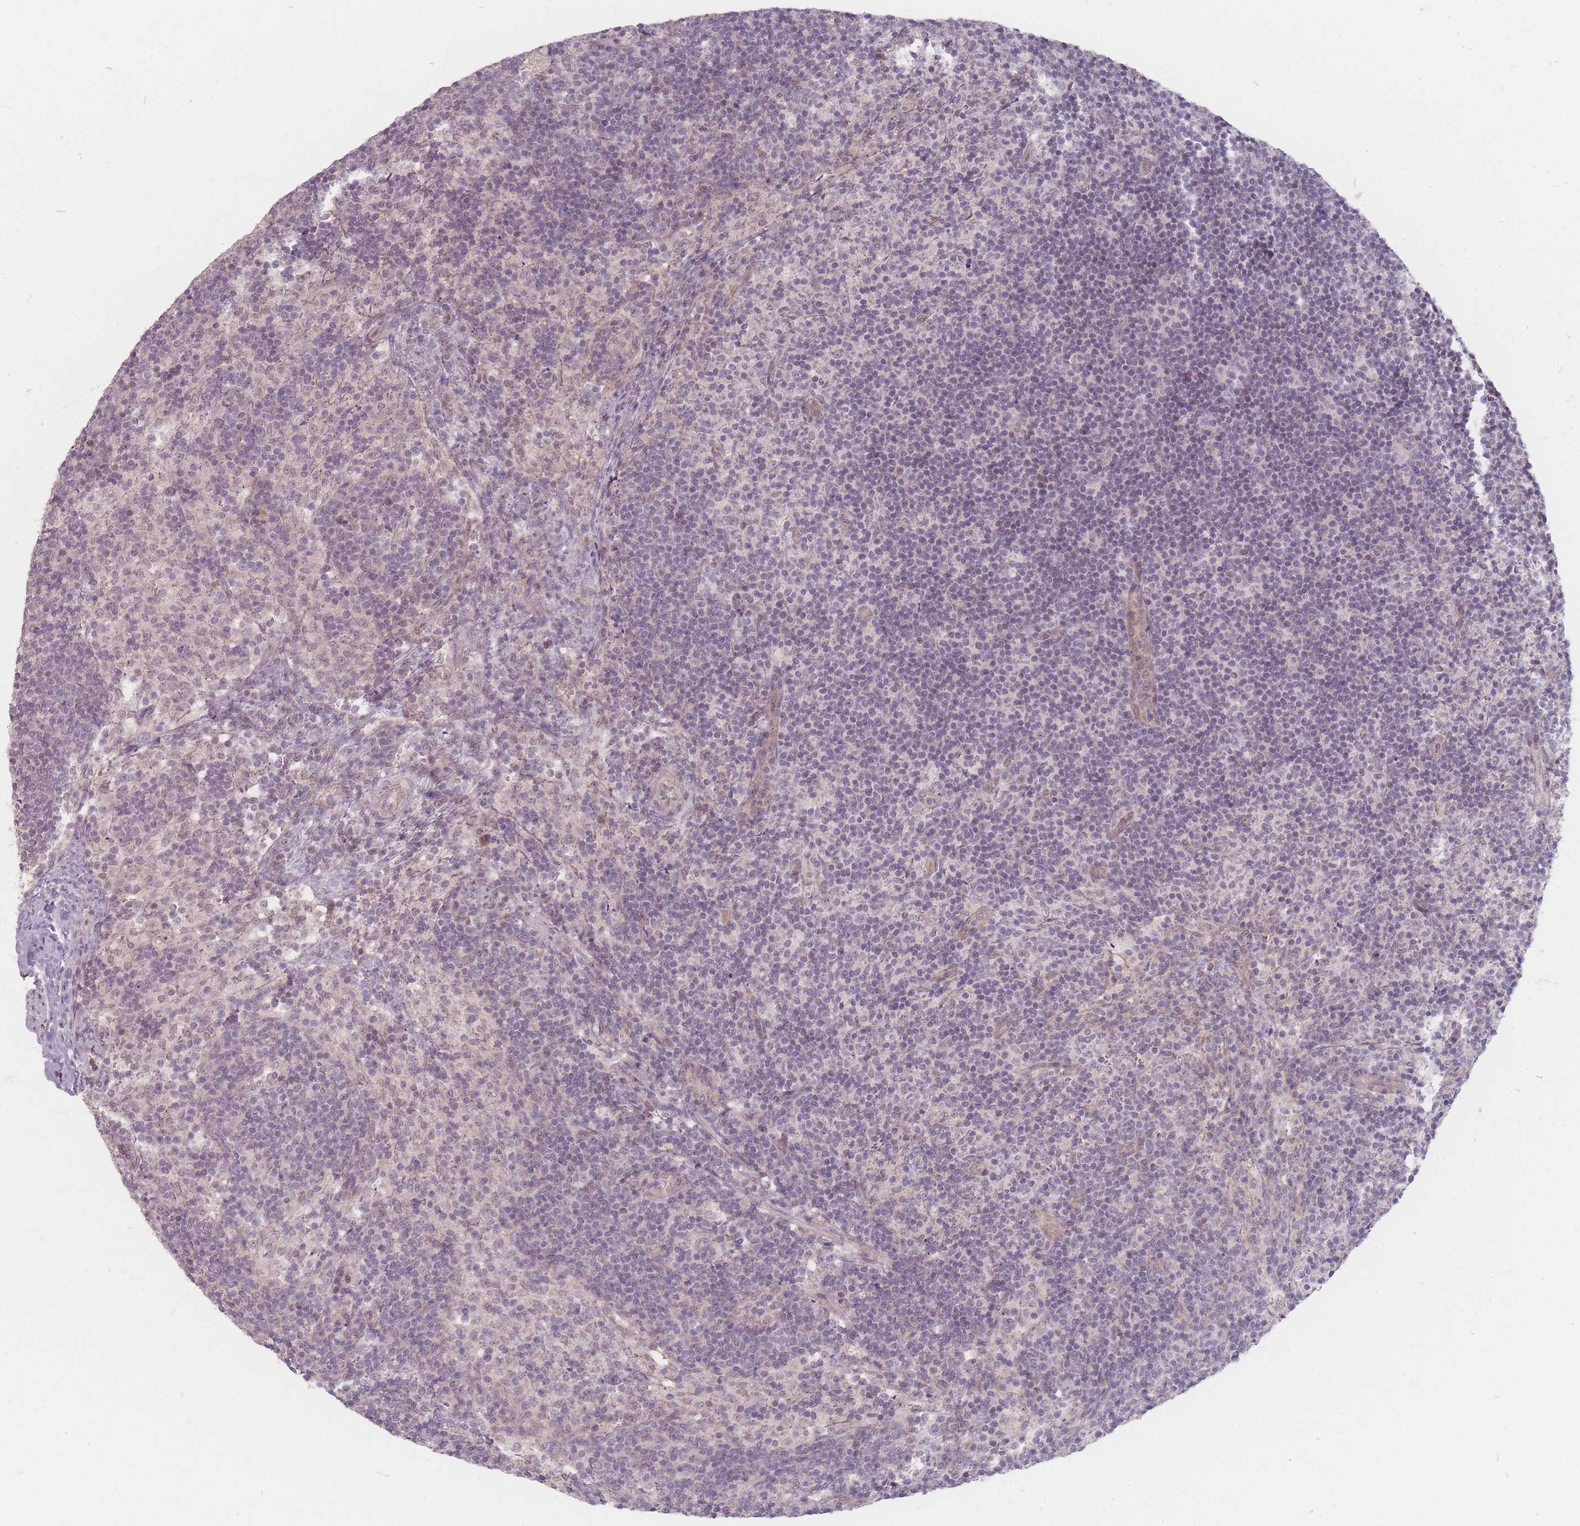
{"staining": {"intensity": "negative", "quantity": "none", "location": "none"}, "tissue": "lymph node", "cell_type": "Germinal center cells", "image_type": "normal", "snomed": [{"axis": "morphology", "description": "Normal tissue, NOS"}, {"axis": "topography", "description": "Lymph node"}], "caption": "An immunohistochemistry (IHC) image of benign lymph node is shown. There is no staining in germinal center cells of lymph node. (IHC, brightfield microscopy, high magnification).", "gene": "GABRA6", "patient": {"sex": "female", "age": 30}}